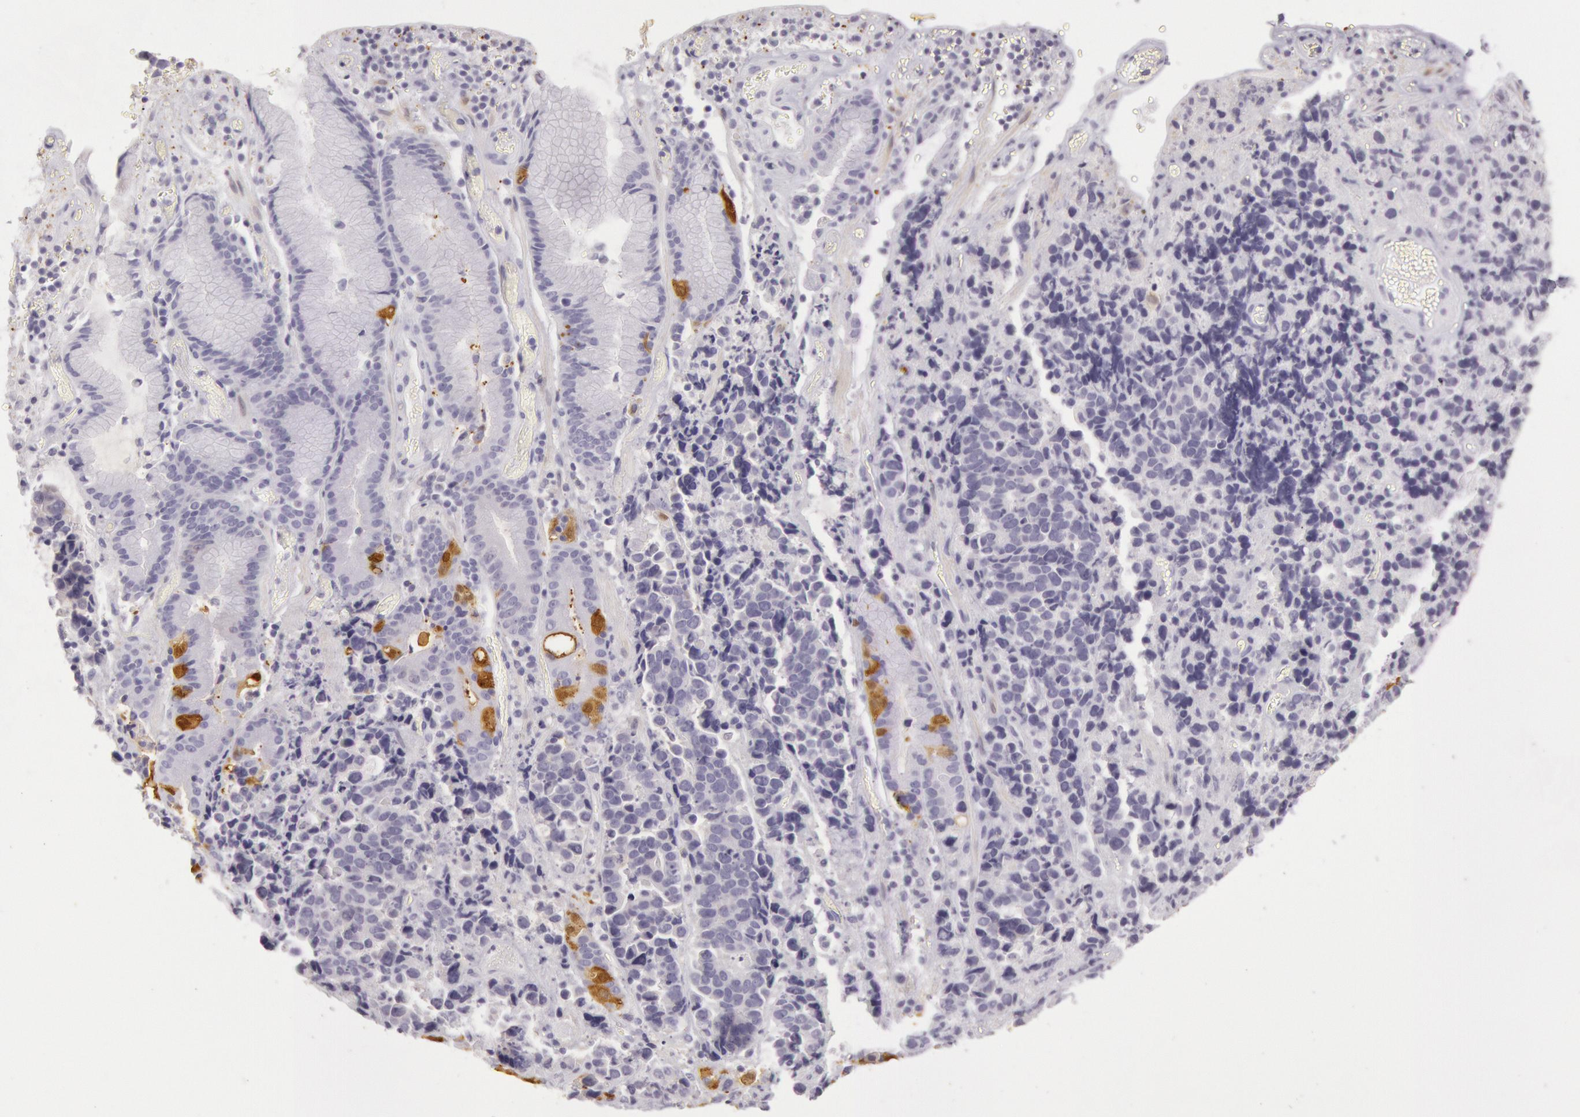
{"staining": {"intensity": "negative", "quantity": "none", "location": "none"}, "tissue": "stomach cancer", "cell_type": "Tumor cells", "image_type": "cancer", "snomed": [{"axis": "morphology", "description": "Adenocarcinoma, NOS"}, {"axis": "topography", "description": "Stomach, upper"}], "caption": "Immunohistochemistry (IHC) micrograph of human stomach cancer (adenocarcinoma) stained for a protein (brown), which displays no expression in tumor cells.", "gene": "CKB", "patient": {"sex": "male", "age": 71}}